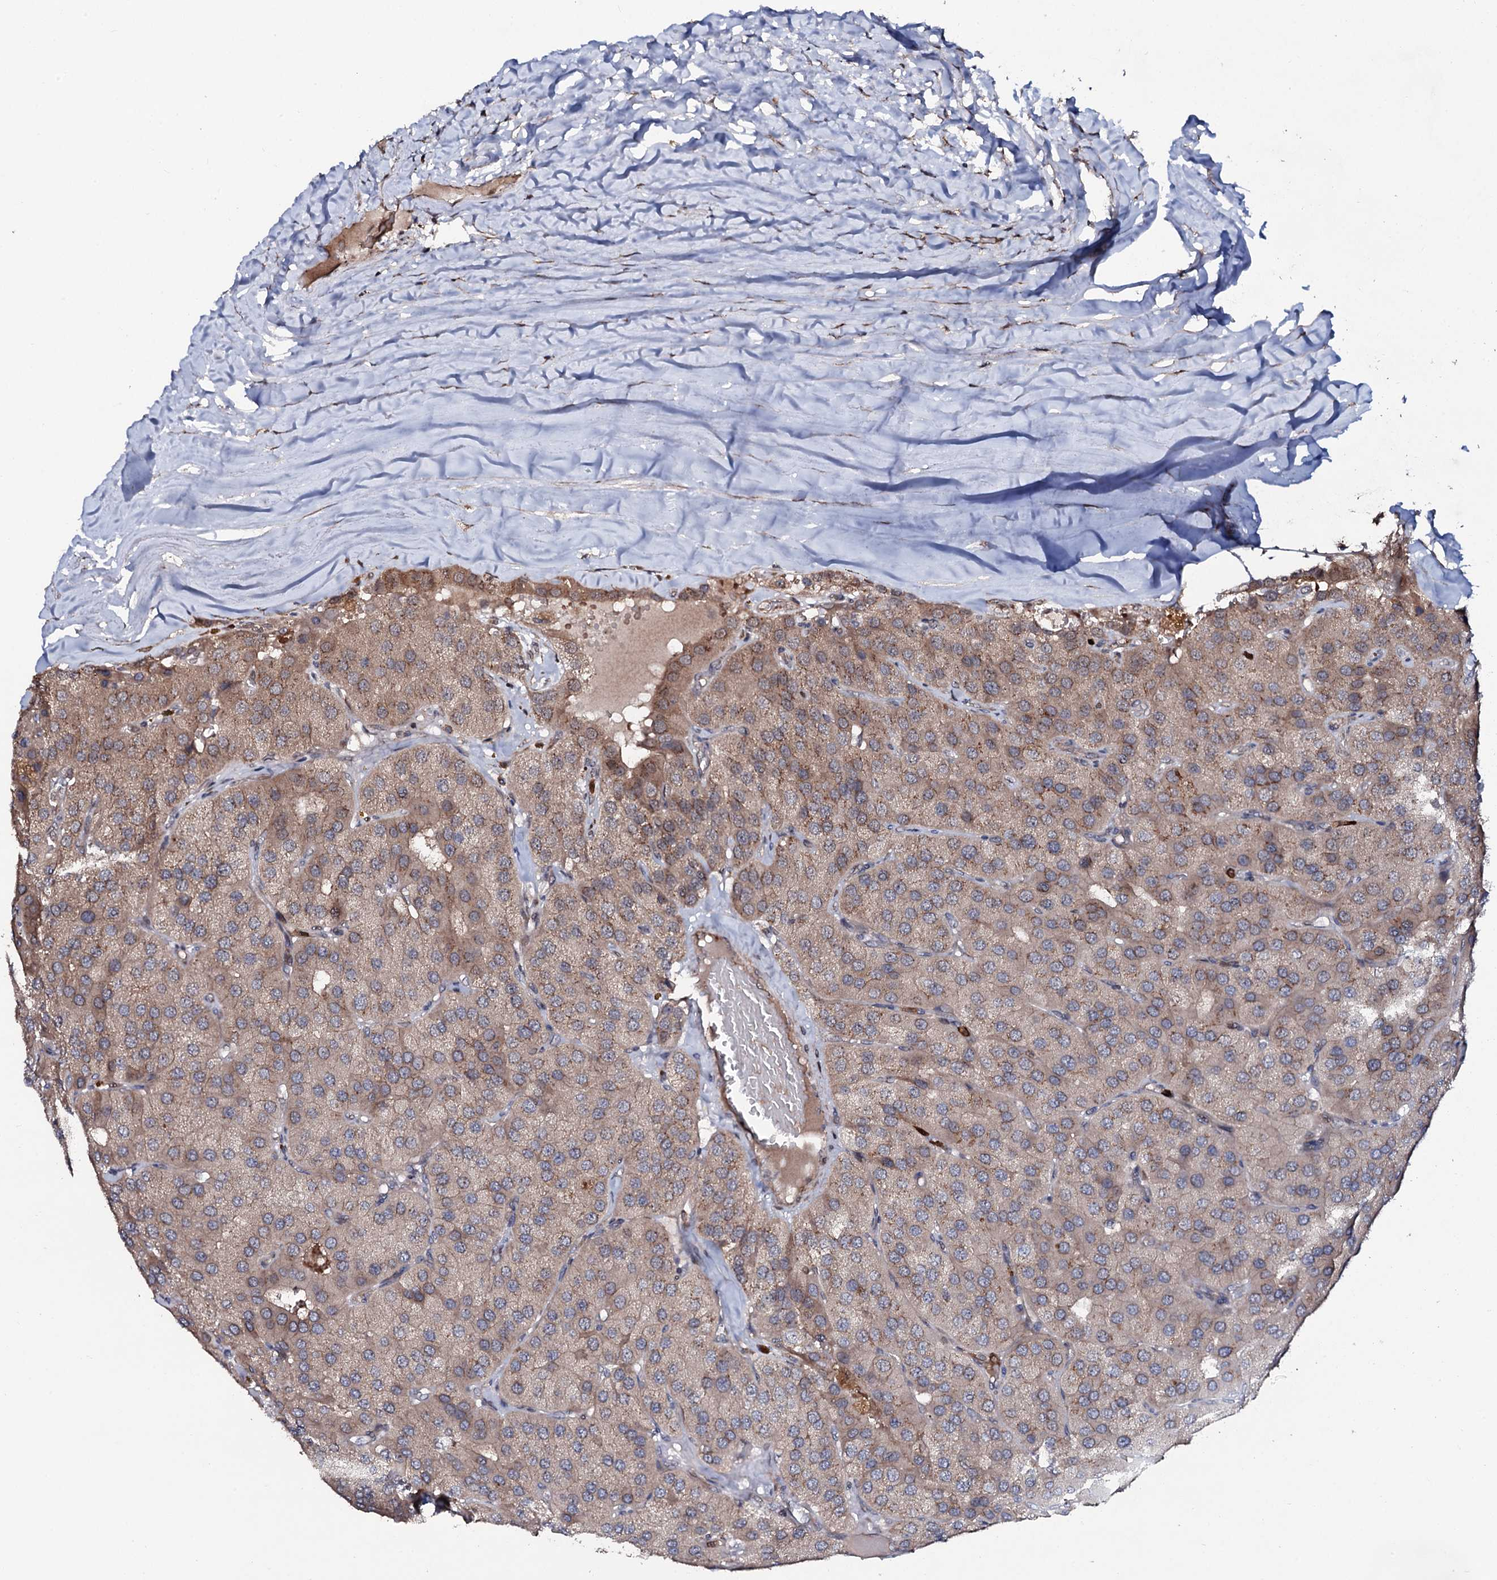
{"staining": {"intensity": "weak", "quantity": ">75%", "location": "cytoplasmic/membranous"}, "tissue": "parathyroid gland", "cell_type": "Glandular cells", "image_type": "normal", "snomed": [{"axis": "morphology", "description": "Normal tissue, NOS"}, {"axis": "morphology", "description": "Adenoma, NOS"}, {"axis": "topography", "description": "Parathyroid gland"}], "caption": "Glandular cells reveal low levels of weak cytoplasmic/membranous positivity in about >75% of cells in normal human parathyroid gland.", "gene": "COG6", "patient": {"sex": "female", "age": 86}}